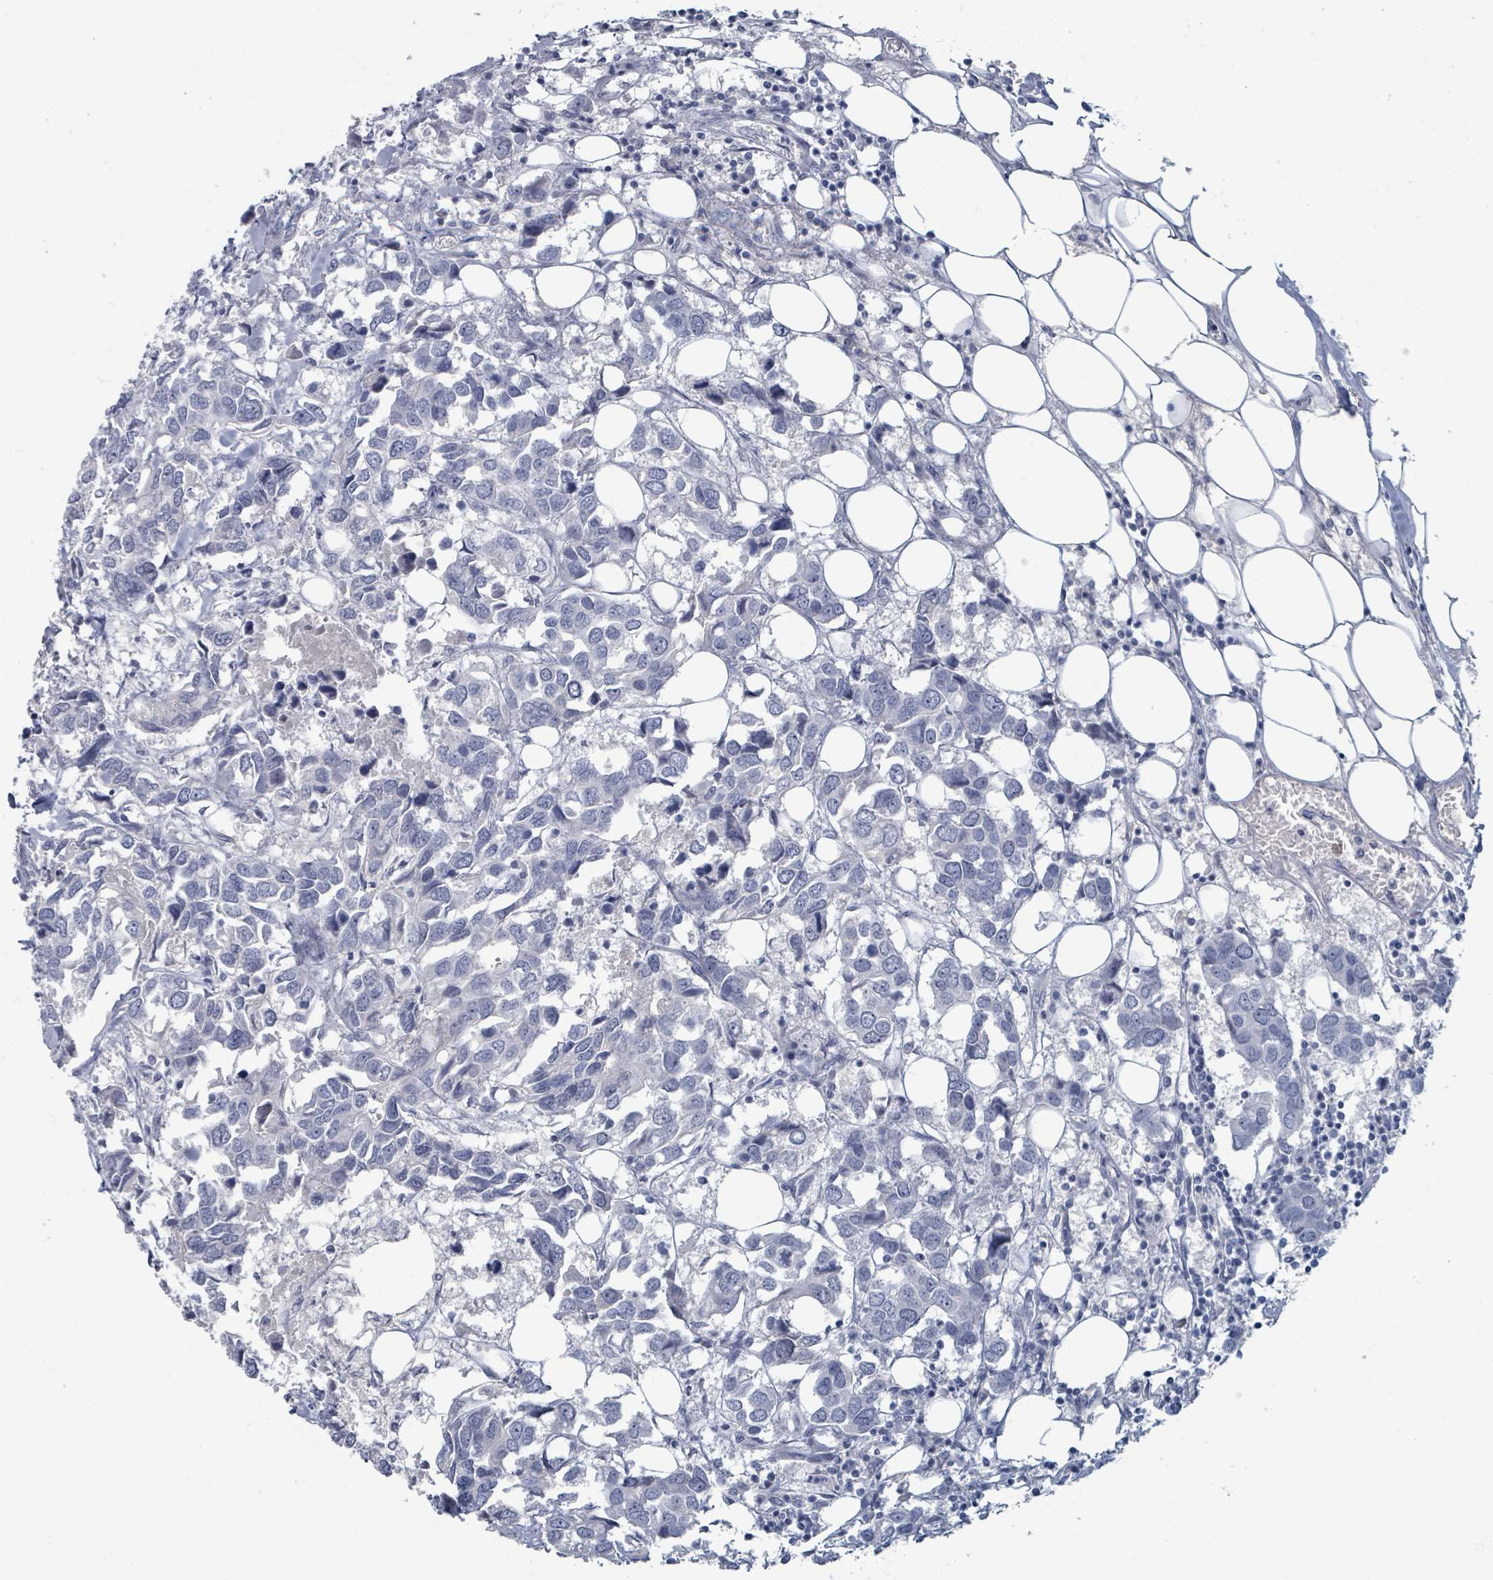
{"staining": {"intensity": "negative", "quantity": "none", "location": "none"}, "tissue": "breast cancer", "cell_type": "Tumor cells", "image_type": "cancer", "snomed": [{"axis": "morphology", "description": "Duct carcinoma"}, {"axis": "topography", "description": "Breast"}], "caption": "Image shows no significant protein positivity in tumor cells of breast cancer (intraductal carcinoma).", "gene": "TAS2R1", "patient": {"sex": "female", "age": 83}}